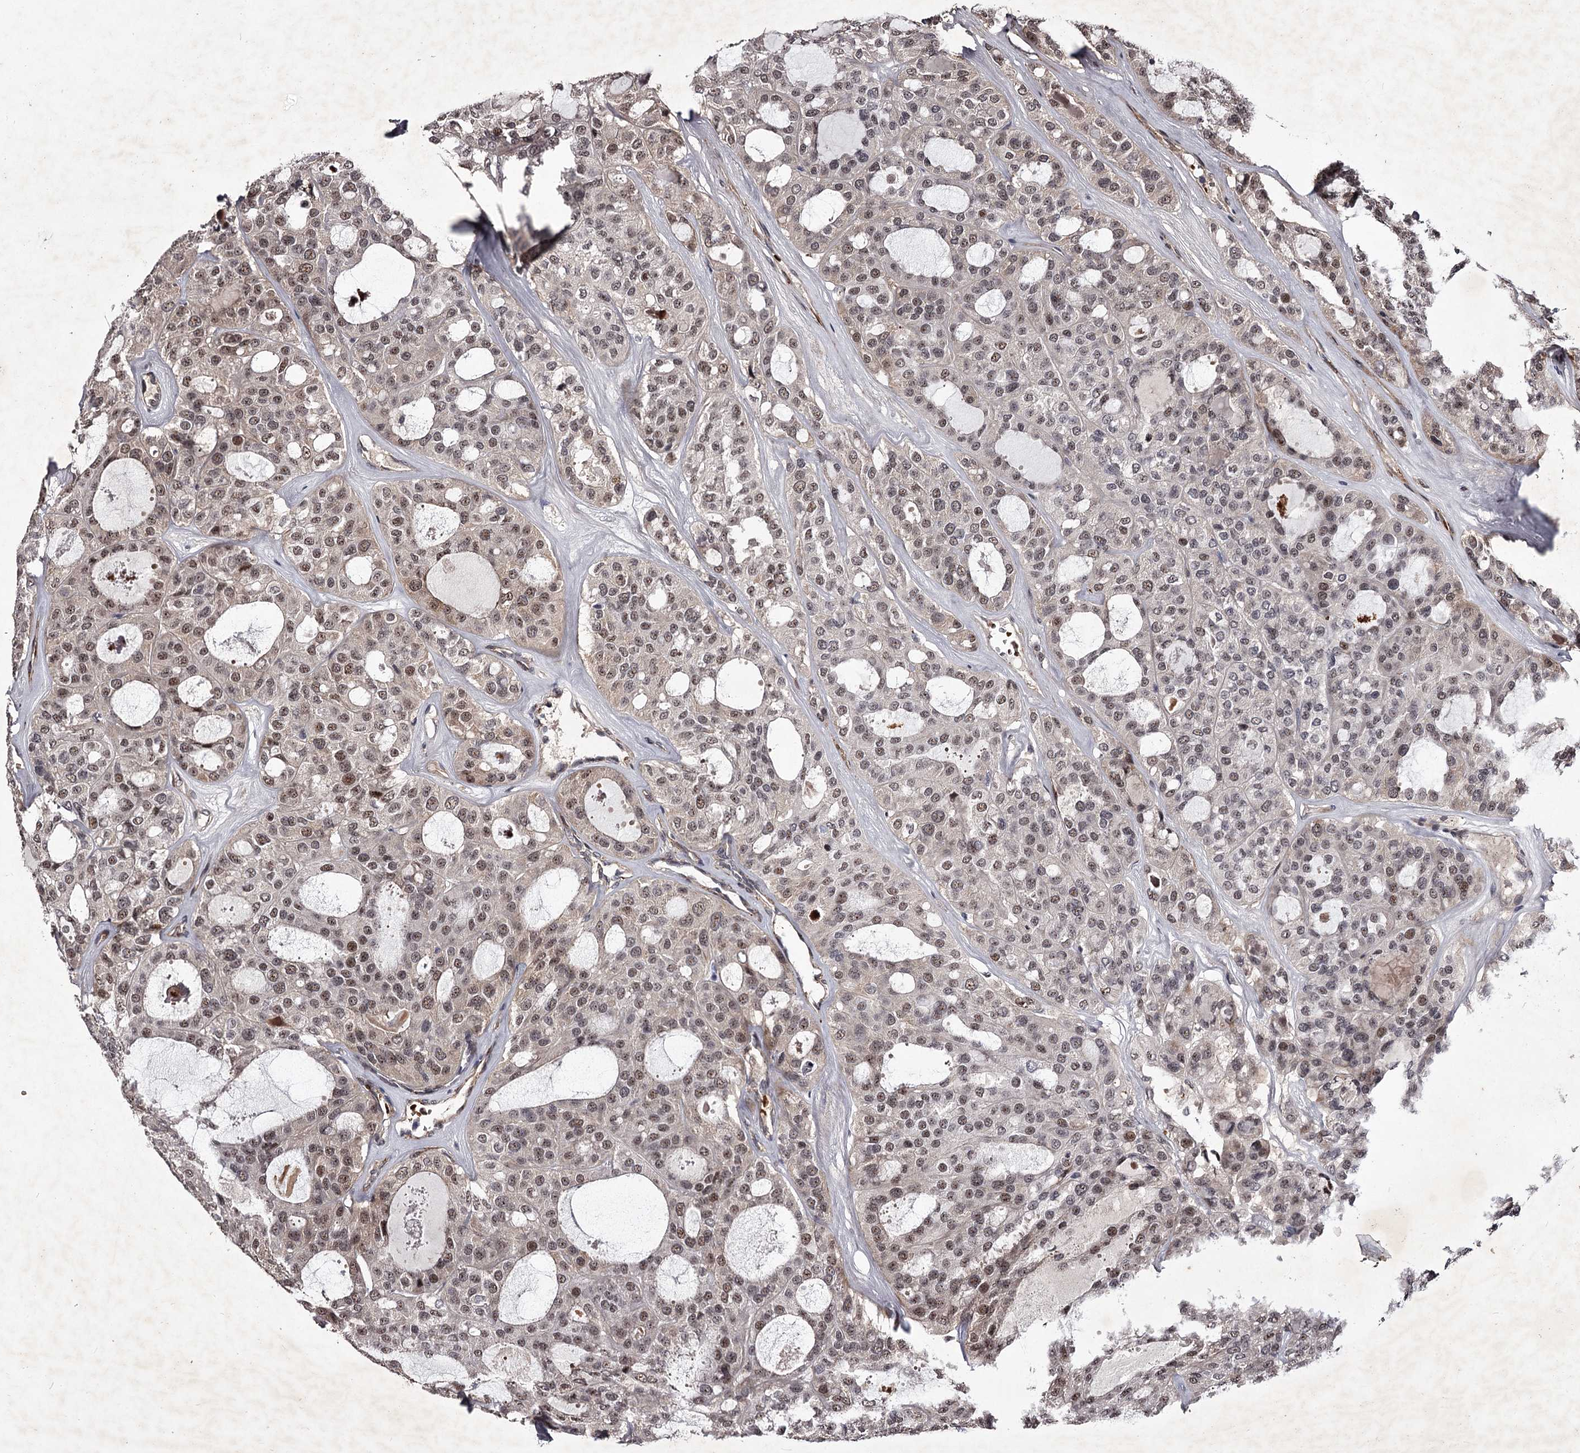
{"staining": {"intensity": "moderate", "quantity": "25%-75%", "location": "nuclear"}, "tissue": "thyroid cancer", "cell_type": "Tumor cells", "image_type": "cancer", "snomed": [{"axis": "morphology", "description": "Follicular adenoma carcinoma, NOS"}, {"axis": "topography", "description": "Thyroid gland"}], "caption": "Immunohistochemical staining of human thyroid cancer (follicular adenoma carcinoma) reveals medium levels of moderate nuclear protein positivity in approximately 25%-75% of tumor cells.", "gene": "RNF44", "patient": {"sex": "male", "age": 75}}